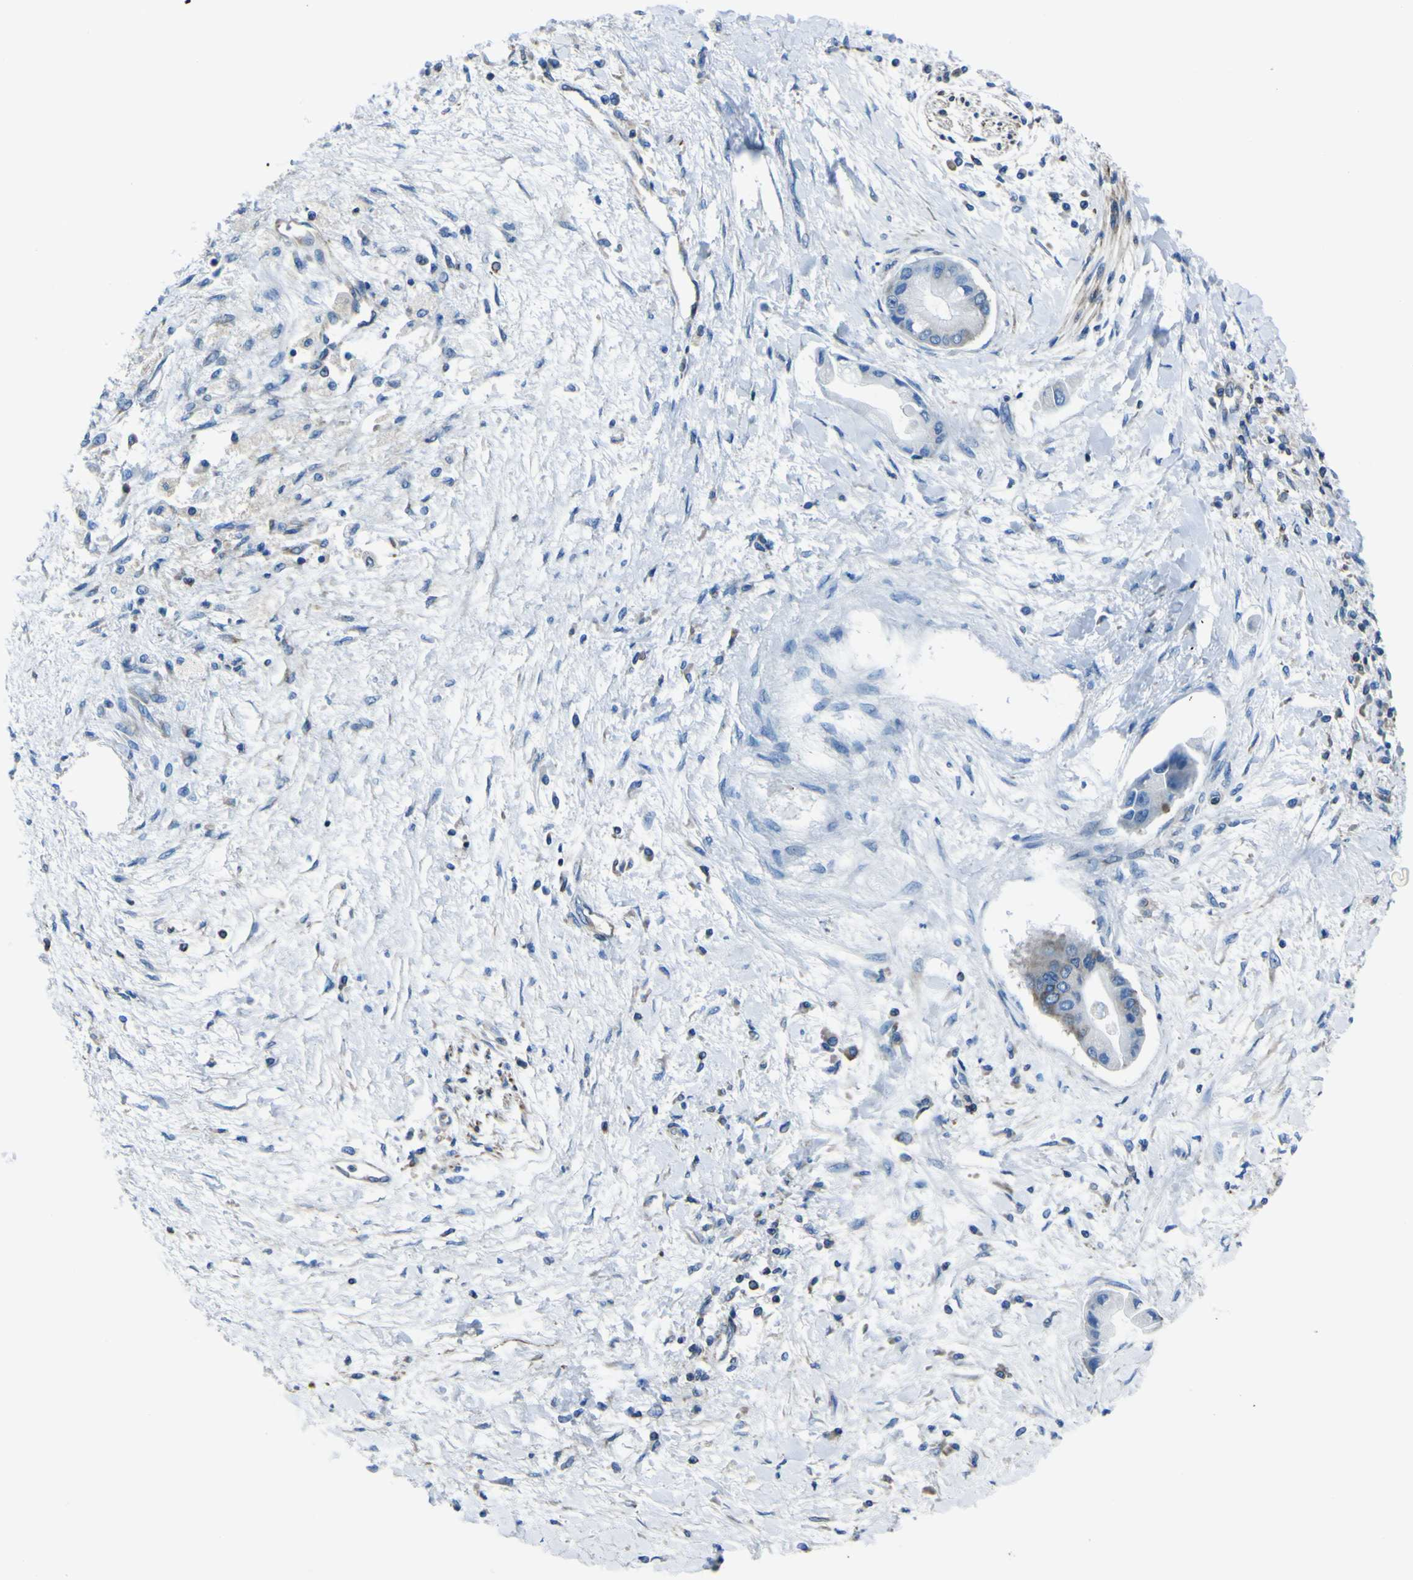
{"staining": {"intensity": "negative", "quantity": "none", "location": "none"}, "tissue": "liver cancer", "cell_type": "Tumor cells", "image_type": "cancer", "snomed": [{"axis": "morphology", "description": "Cholangiocarcinoma"}, {"axis": "topography", "description": "Liver"}], "caption": "DAB (3,3'-diaminobenzidine) immunohistochemical staining of human liver cancer (cholangiocarcinoma) reveals no significant expression in tumor cells.", "gene": "STIM1", "patient": {"sex": "male", "age": 50}}